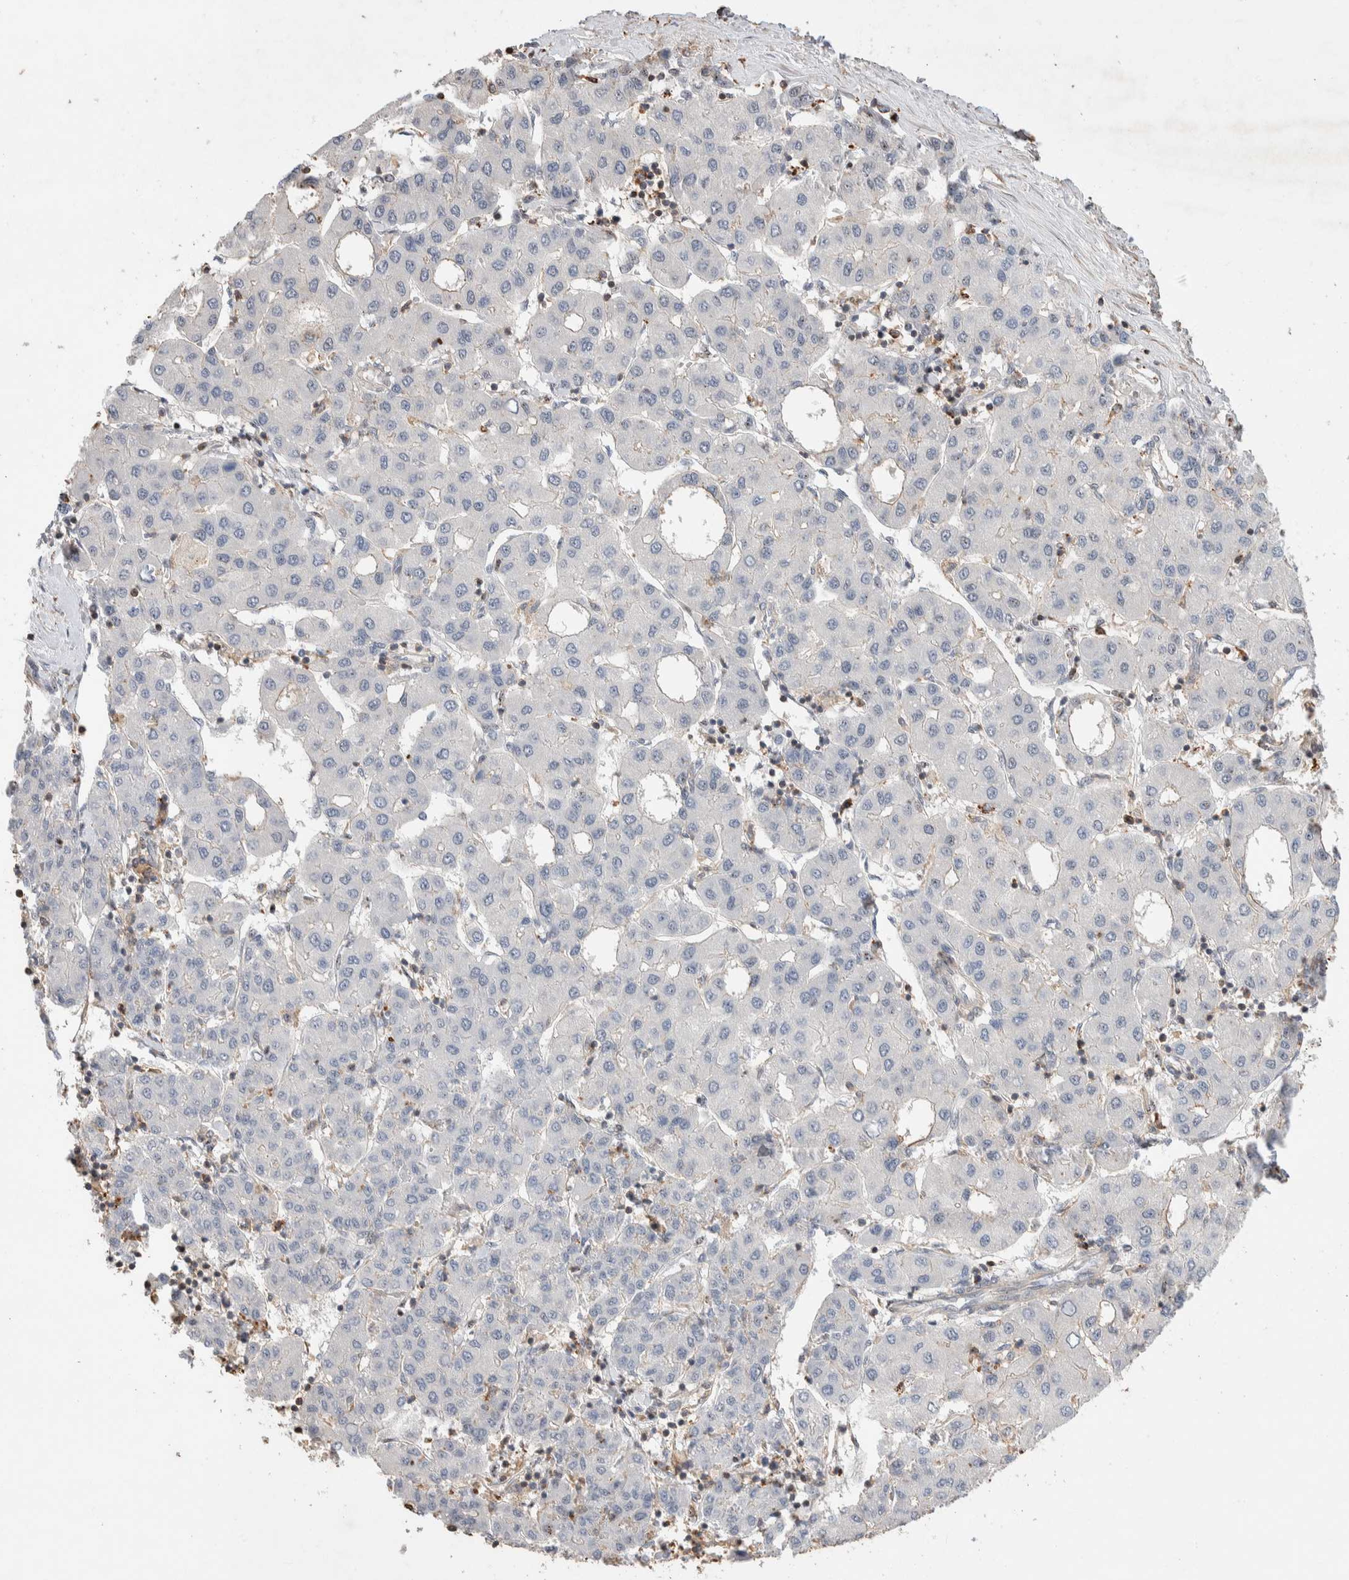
{"staining": {"intensity": "negative", "quantity": "none", "location": "none"}, "tissue": "liver cancer", "cell_type": "Tumor cells", "image_type": "cancer", "snomed": [{"axis": "morphology", "description": "Carcinoma, Hepatocellular, NOS"}, {"axis": "topography", "description": "Liver"}], "caption": "The photomicrograph reveals no significant staining in tumor cells of liver hepatocellular carcinoma. (Stains: DAB (3,3'-diaminobenzidine) IHC with hematoxylin counter stain, Microscopy: brightfield microscopy at high magnification).", "gene": "ZNF704", "patient": {"sex": "male", "age": 65}}